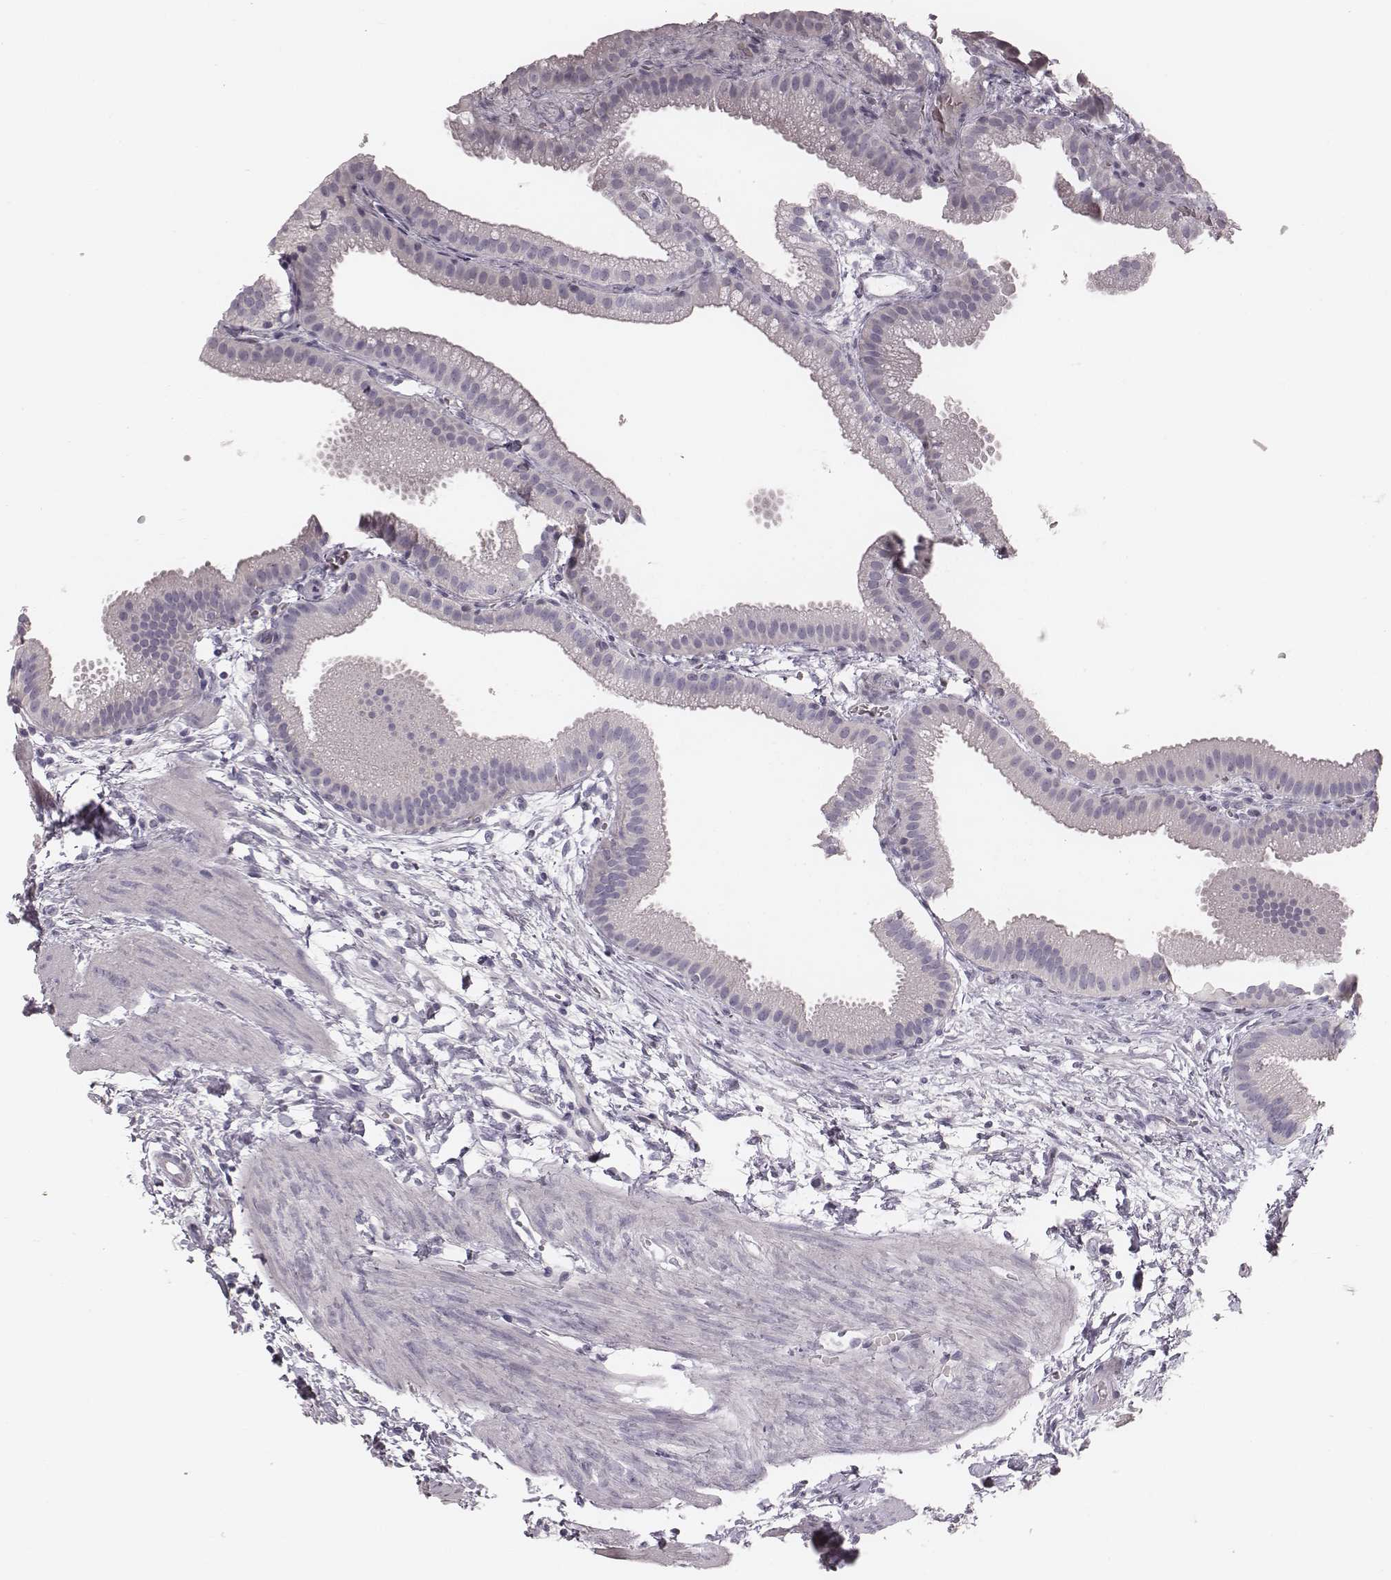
{"staining": {"intensity": "negative", "quantity": "none", "location": "none"}, "tissue": "gallbladder", "cell_type": "Glandular cells", "image_type": "normal", "snomed": [{"axis": "morphology", "description": "Normal tissue, NOS"}, {"axis": "topography", "description": "Gallbladder"}], "caption": "Gallbladder was stained to show a protein in brown. There is no significant staining in glandular cells. (DAB (3,3'-diaminobenzidine) immunohistochemistry (IHC) visualized using brightfield microscopy, high magnification).", "gene": "SPA17", "patient": {"sex": "female", "age": 63}}